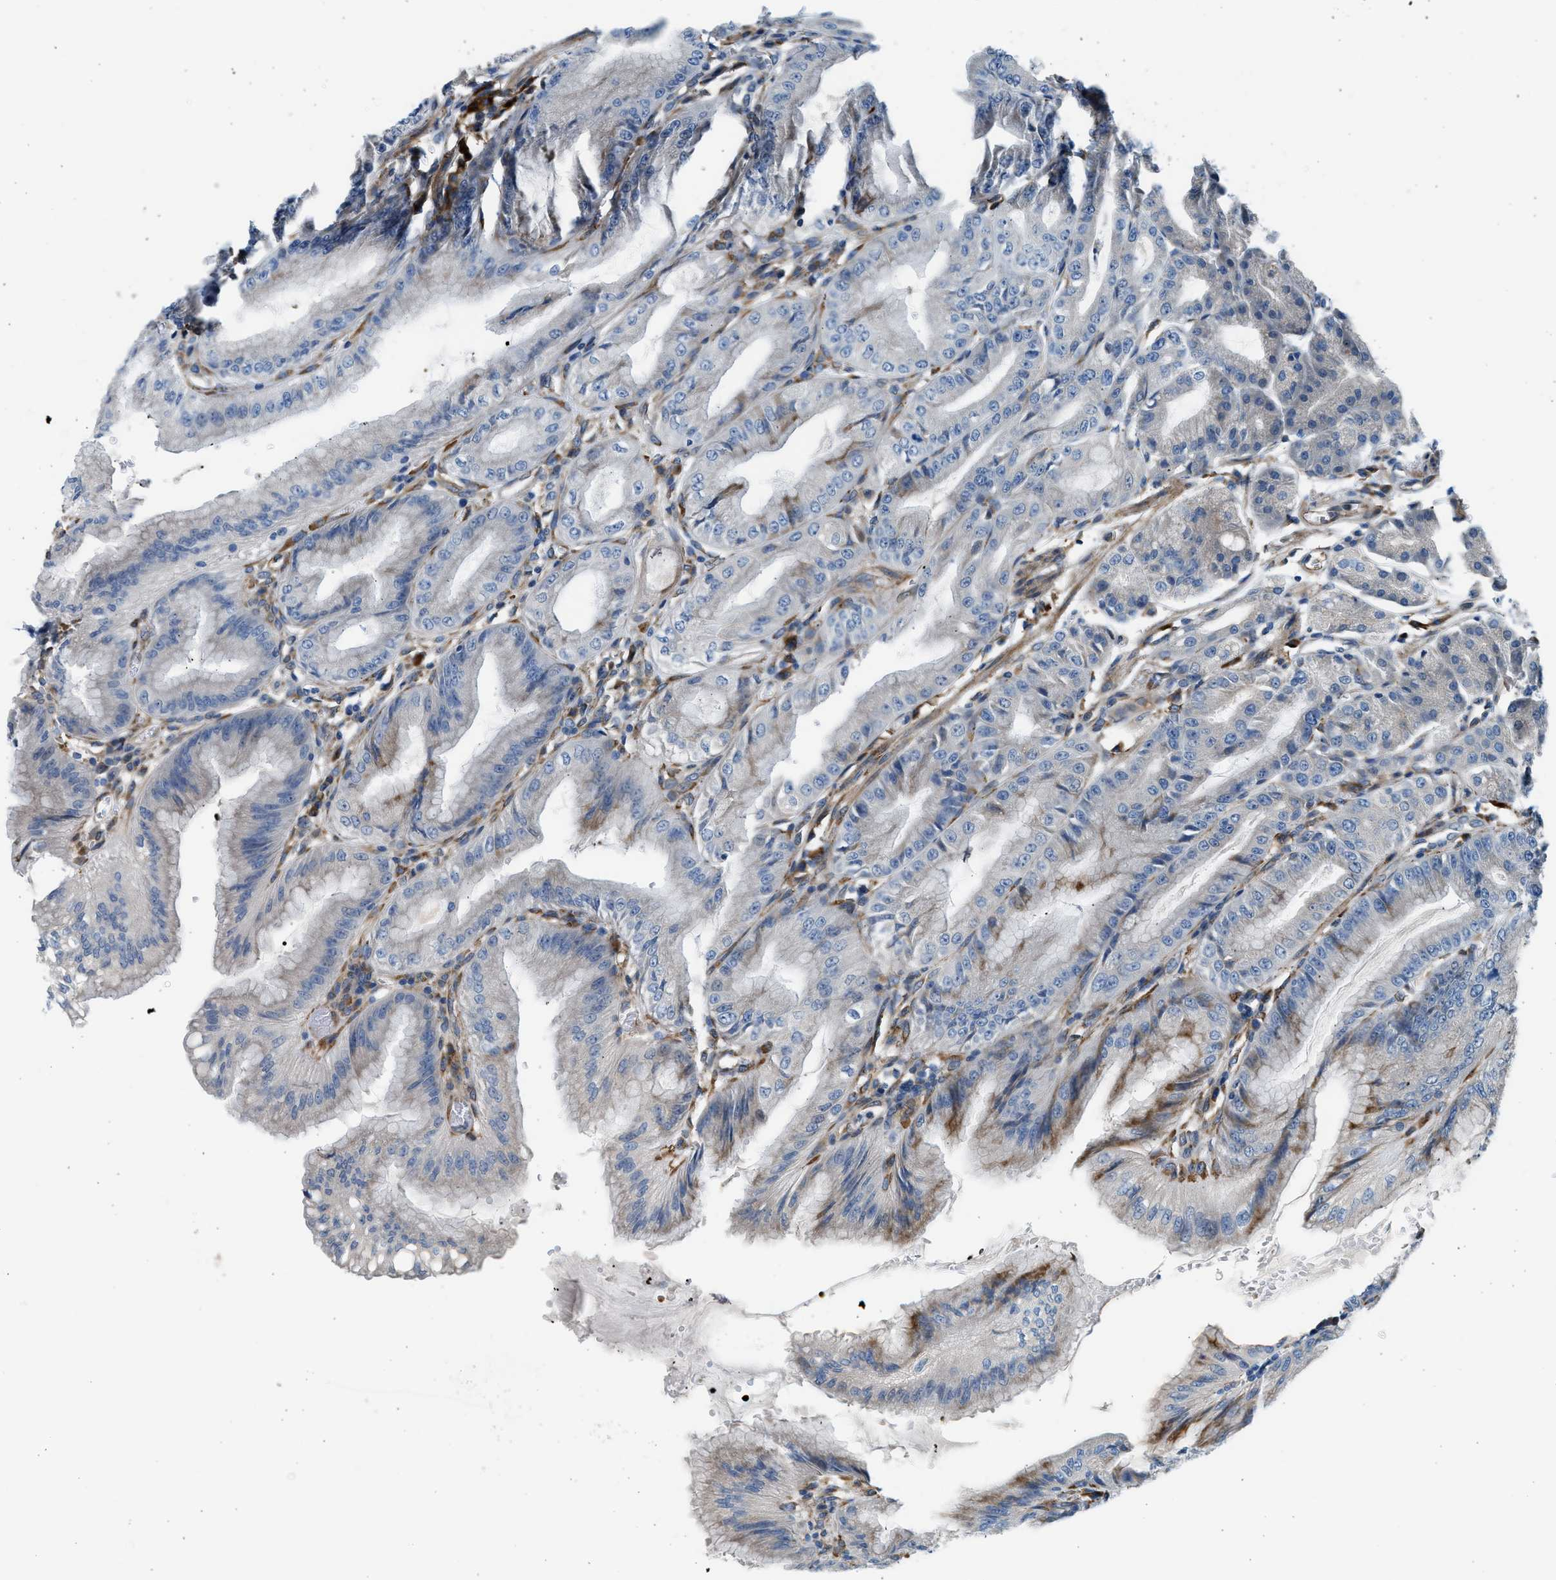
{"staining": {"intensity": "moderate", "quantity": "25%-75%", "location": "cytoplasmic/membranous"}, "tissue": "stomach", "cell_type": "Glandular cells", "image_type": "normal", "snomed": [{"axis": "morphology", "description": "Normal tissue, NOS"}, {"axis": "topography", "description": "Stomach, lower"}], "caption": "A medium amount of moderate cytoplasmic/membranous positivity is appreciated in about 25%-75% of glandular cells in benign stomach.", "gene": "CNTN6", "patient": {"sex": "male", "age": 71}}